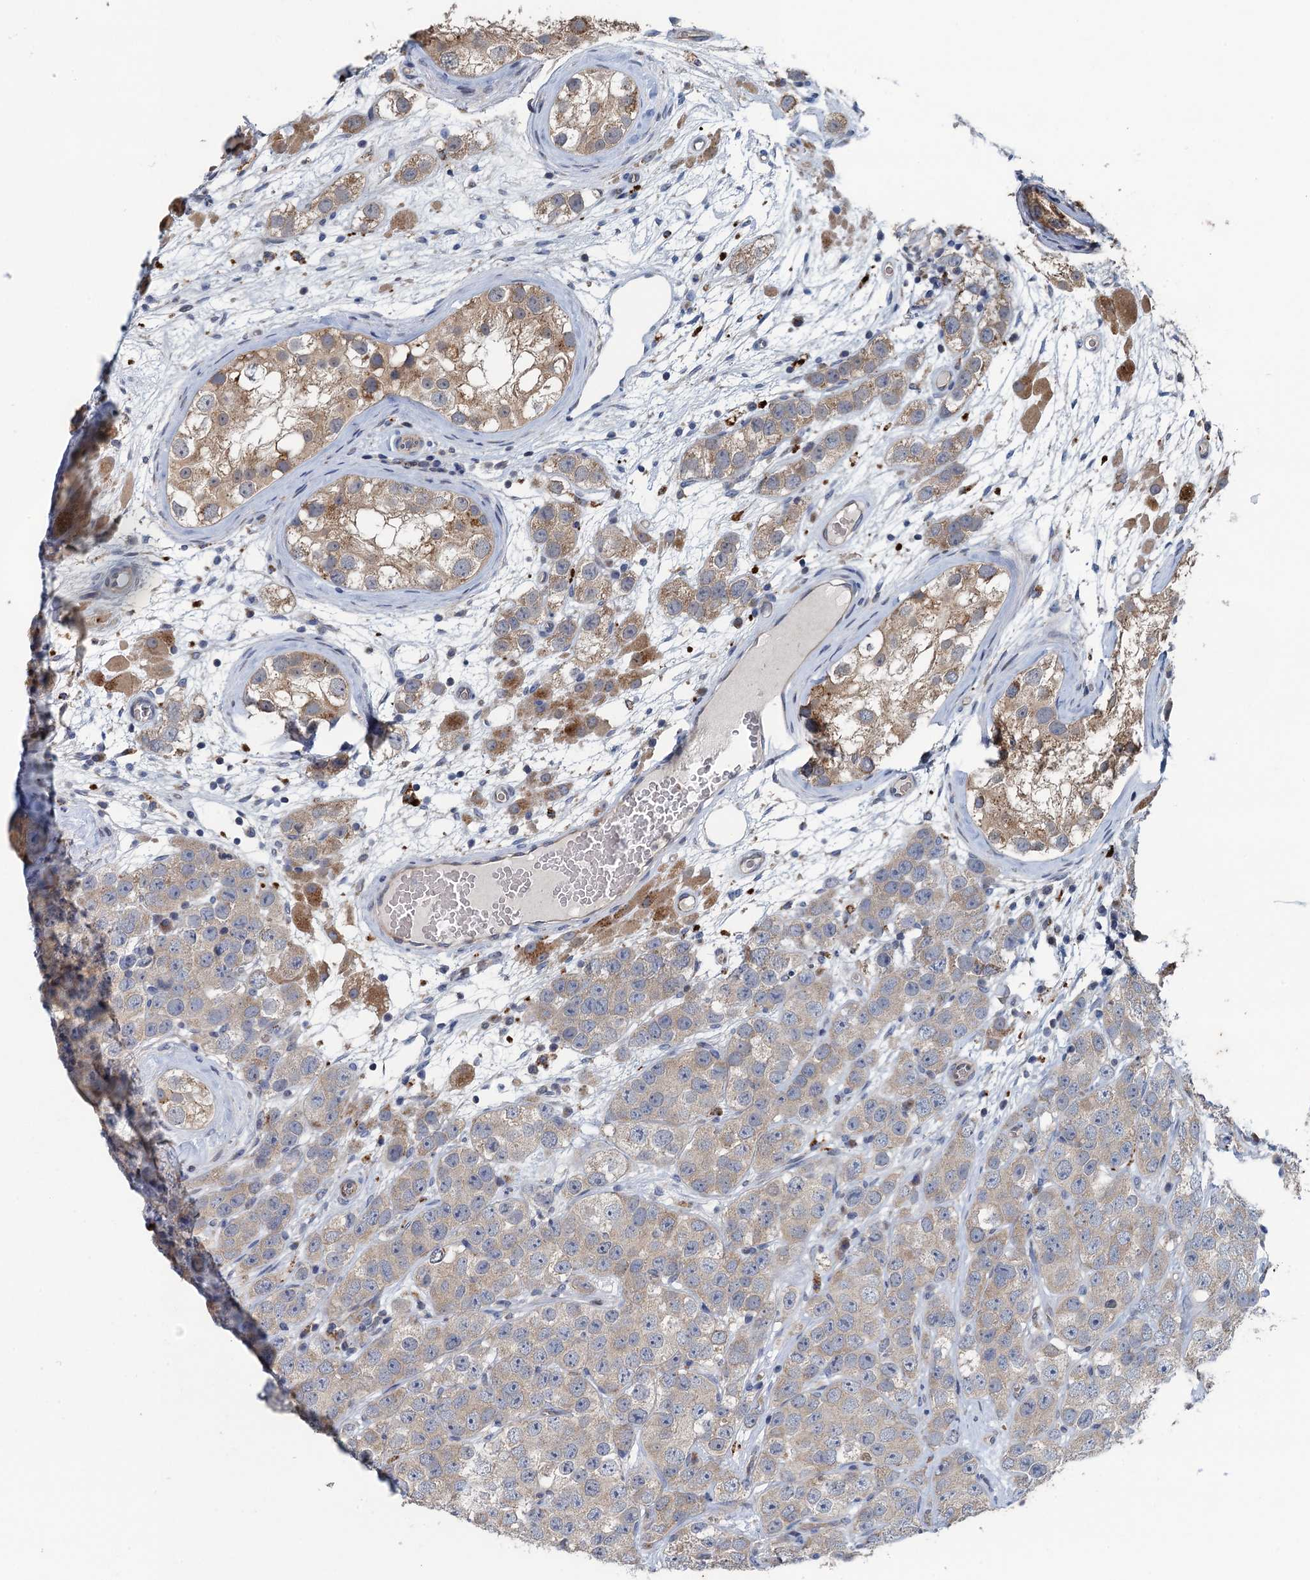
{"staining": {"intensity": "negative", "quantity": "none", "location": "none"}, "tissue": "testis cancer", "cell_type": "Tumor cells", "image_type": "cancer", "snomed": [{"axis": "morphology", "description": "Seminoma, NOS"}, {"axis": "topography", "description": "Testis"}], "caption": "Tumor cells are negative for brown protein staining in testis cancer. (DAB (3,3'-diaminobenzidine) immunohistochemistry (IHC), high magnification).", "gene": "KBTBD8", "patient": {"sex": "male", "age": 28}}